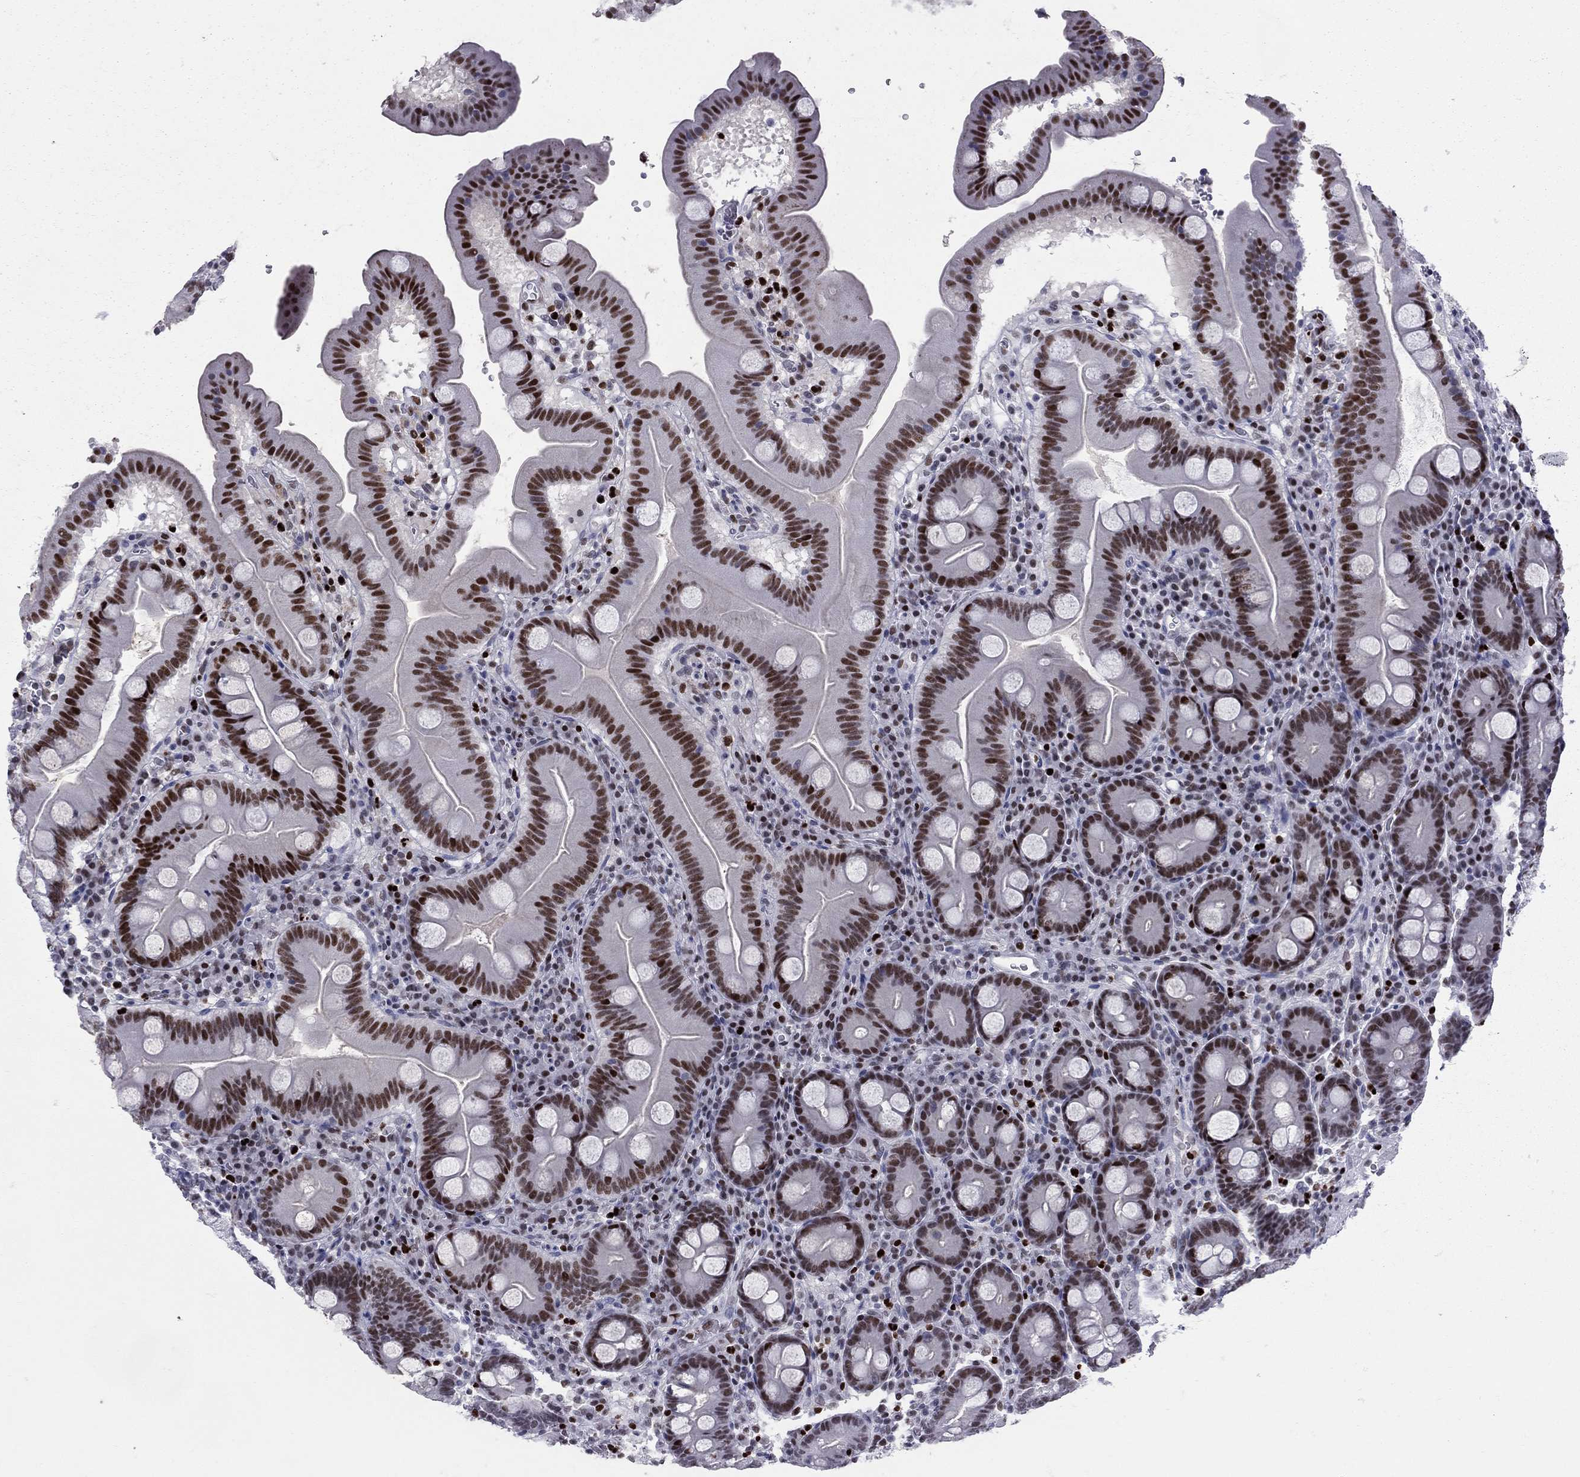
{"staining": {"intensity": "strong", "quantity": ">75%", "location": "nuclear"}, "tissue": "duodenum", "cell_type": "Glandular cells", "image_type": "normal", "snomed": [{"axis": "morphology", "description": "Normal tissue, NOS"}, {"axis": "topography", "description": "Duodenum"}], "caption": "Protein staining shows strong nuclear staining in approximately >75% of glandular cells in unremarkable duodenum.", "gene": "PCGF3", "patient": {"sex": "male", "age": 59}}